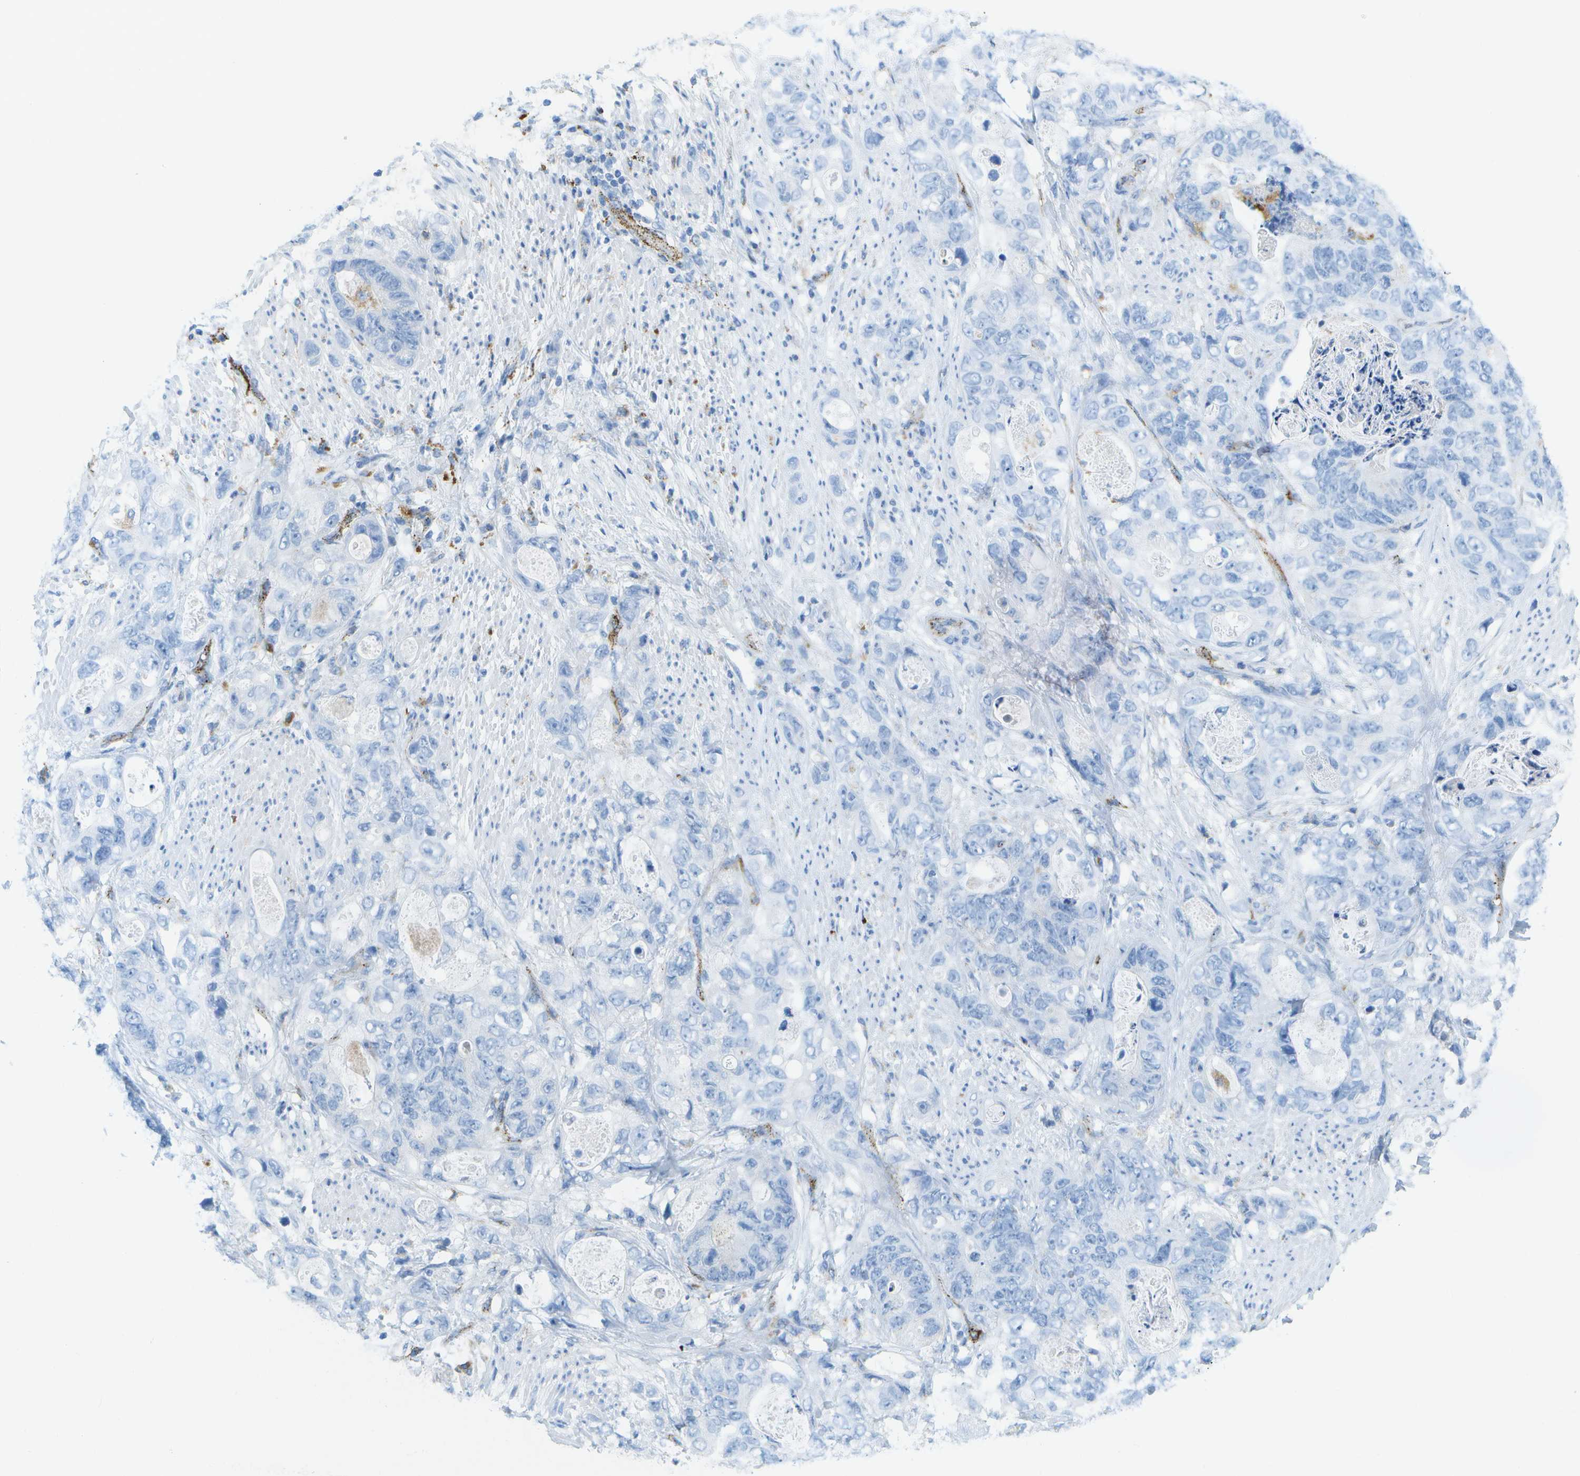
{"staining": {"intensity": "negative", "quantity": "none", "location": "none"}, "tissue": "stomach cancer", "cell_type": "Tumor cells", "image_type": "cancer", "snomed": [{"axis": "morphology", "description": "Adenocarcinoma, NOS"}, {"axis": "topography", "description": "Stomach"}], "caption": "An immunohistochemistry (IHC) micrograph of stomach cancer (adenocarcinoma) is shown. There is no staining in tumor cells of stomach cancer (adenocarcinoma).", "gene": "PRCP", "patient": {"sex": "female", "age": 89}}